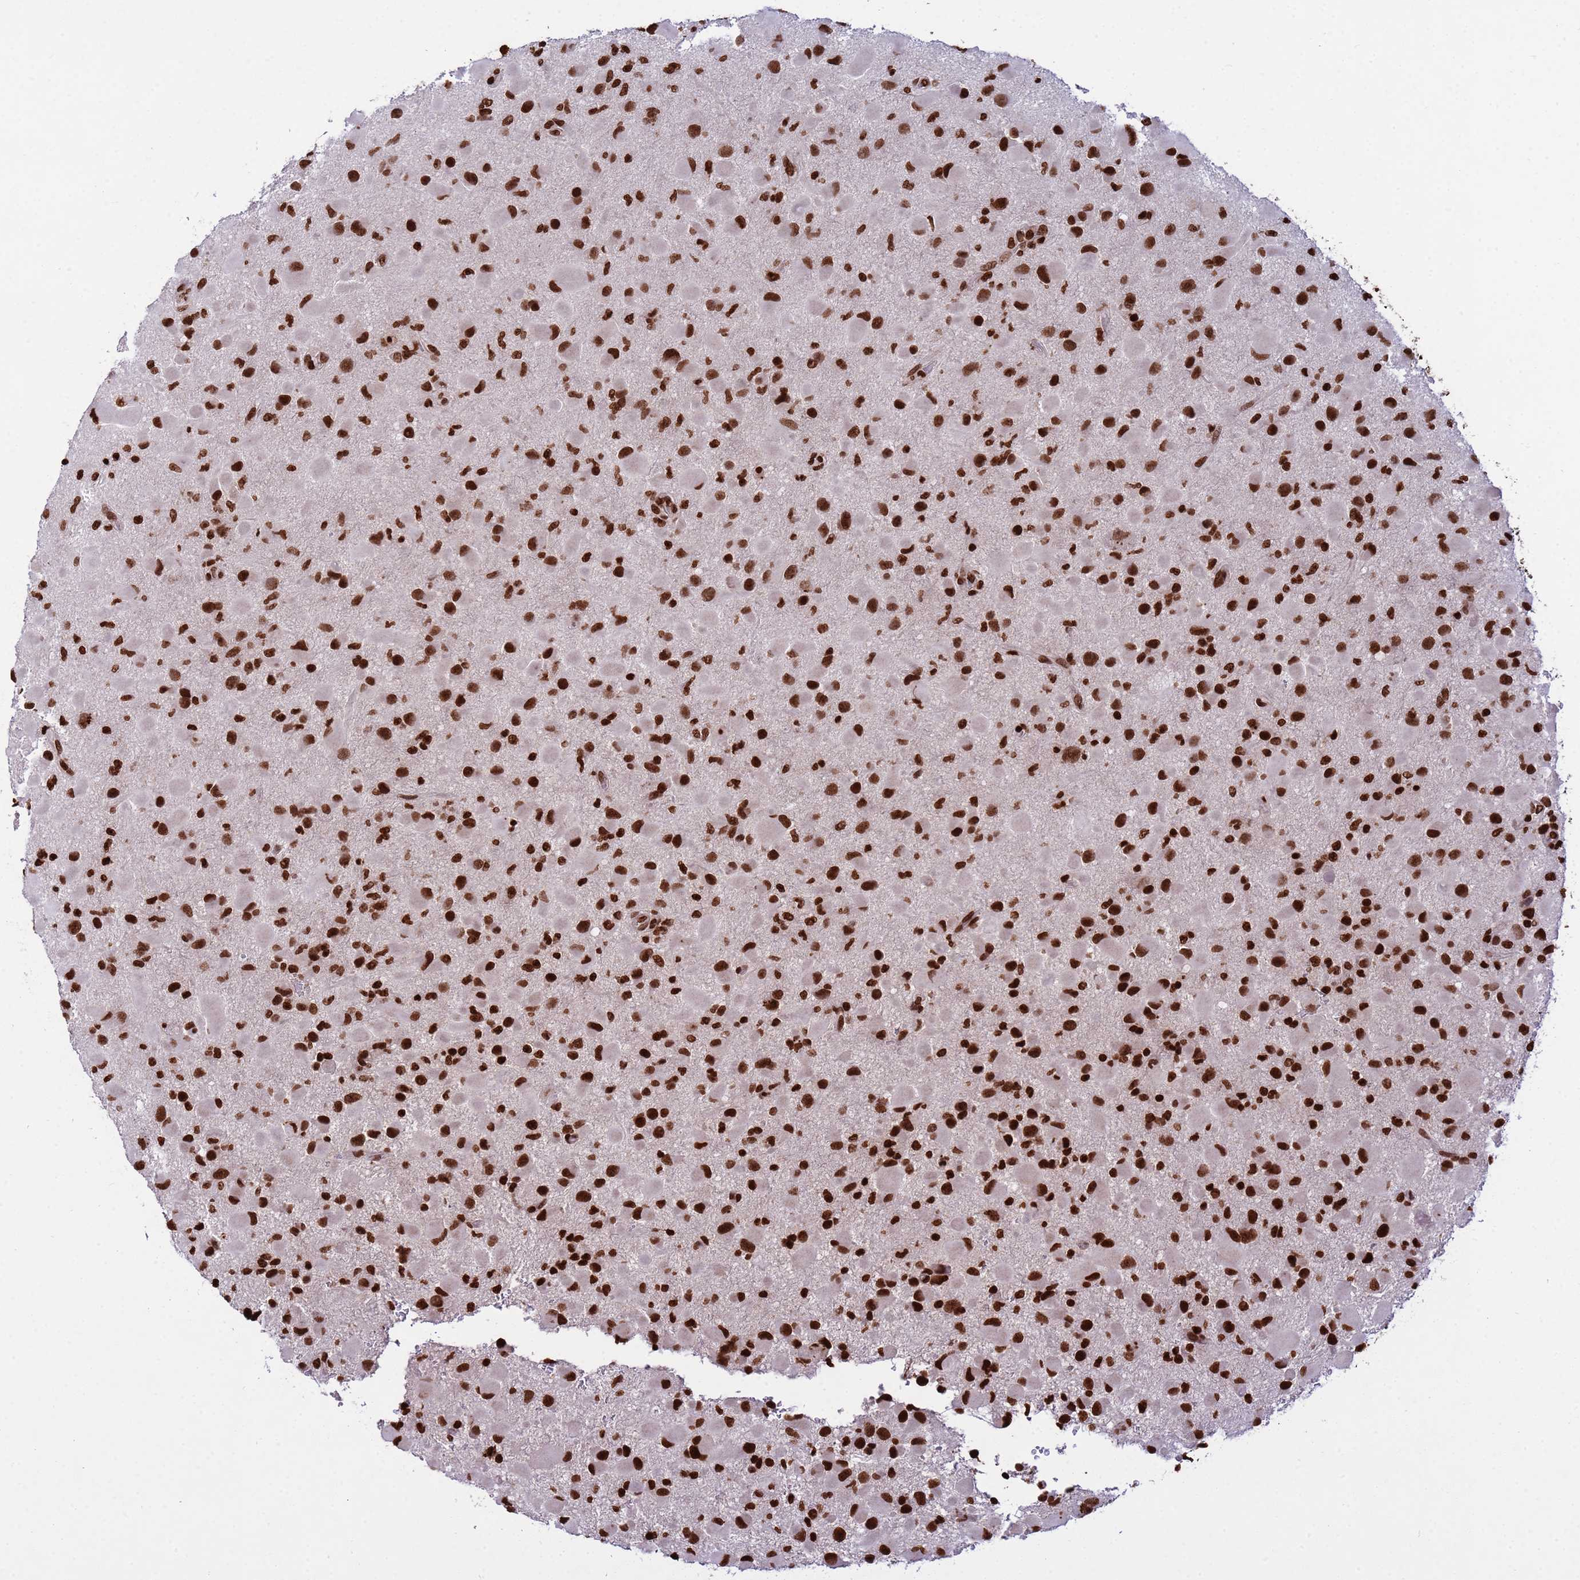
{"staining": {"intensity": "strong", "quantity": ">75%", "location": "nuclear"}, "tissue": "glioma", "cell_type": "Tumor cells", "image_type": "cancer", "snomed": [{"axis": "morphology", "description": "Glioma, malignant, Low grade"}, {"axis": "topography", "description": "Brain"}], "caption": "Glioma was stained to show a protein in brown. There is high levels of strong nuclear expression in approximately >75% of tumor cells.", "gene": "H3-3B", "patient": {"sex": "female", "age": 32}}